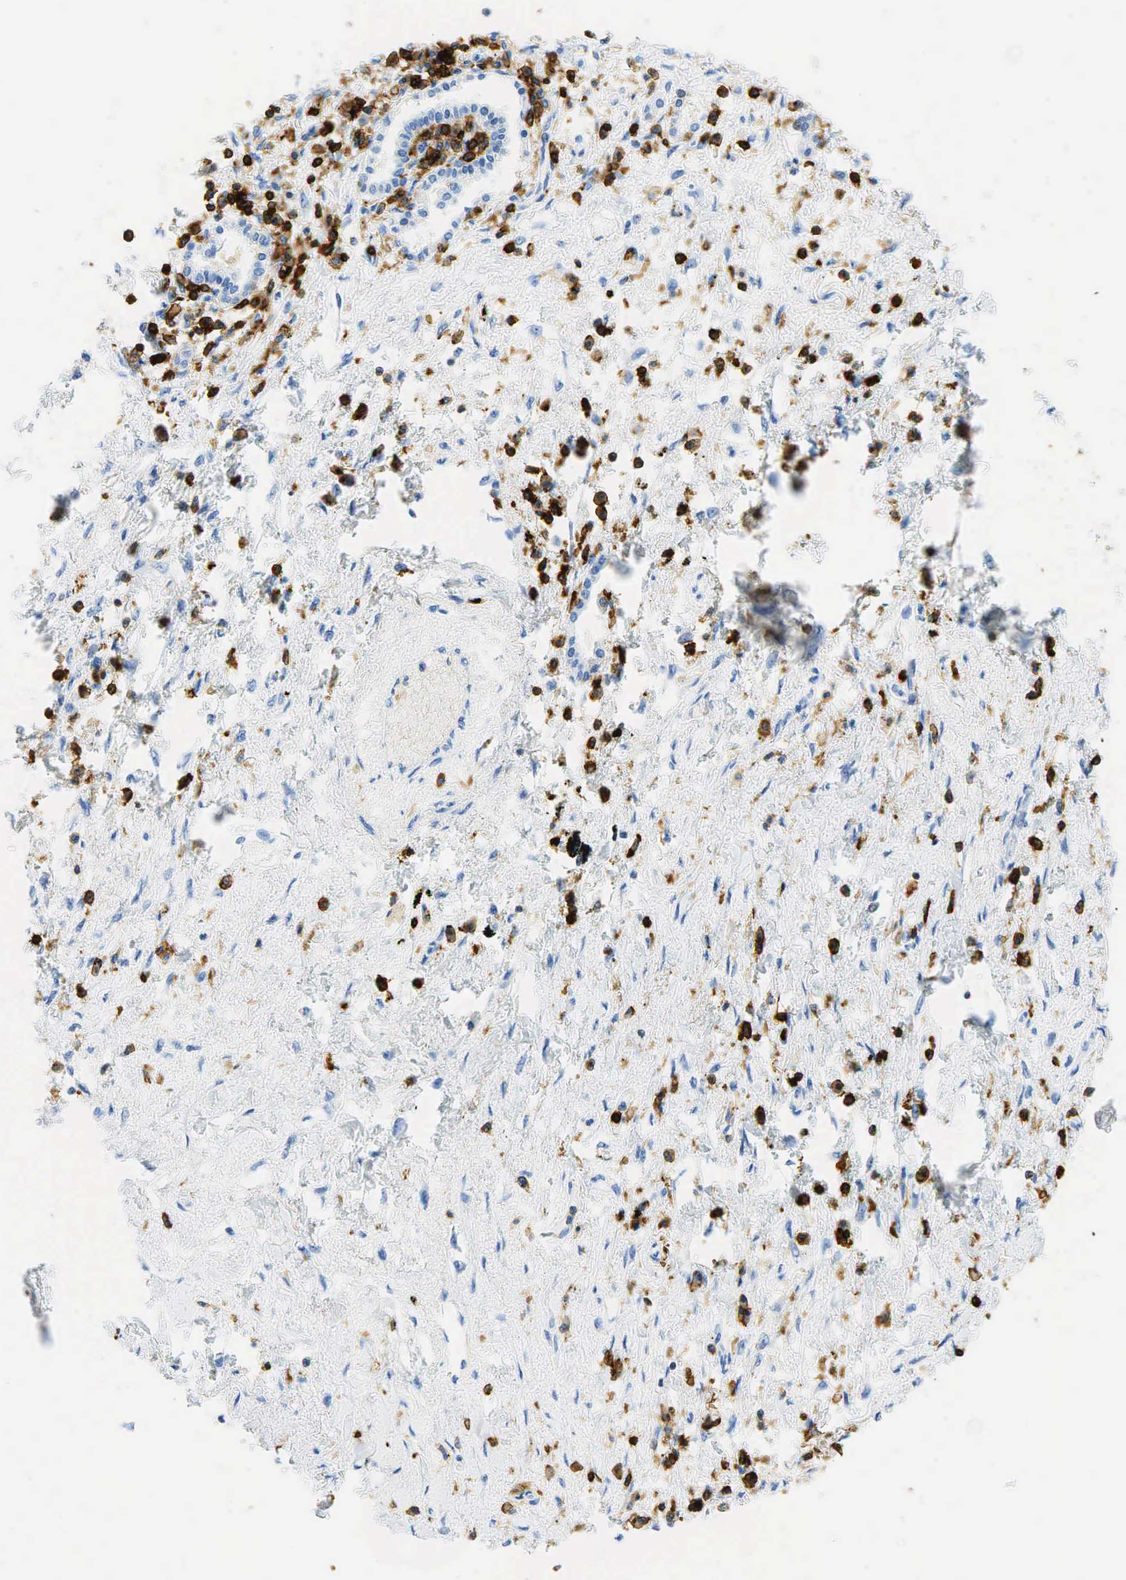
{"staining": {"intensity": "negative", "quantity": "none", "location": "none"}, "tissue": "lung cancer", "cell_type": "Tumor cells", "image_type": "cancer", "snomed": [{"axis": "morphology", "description": "Adenocarcinoma, NOS"}, {"axis": "topography", "description": "Lung"}], "caption": "IHC micrograph of human lung cancer (adenocarcinoma) stained for a protein (brown), which reveals no expression in tumor cells.", "gene": "PTPRC", "patient": {"sex": "male", "age": 60}}